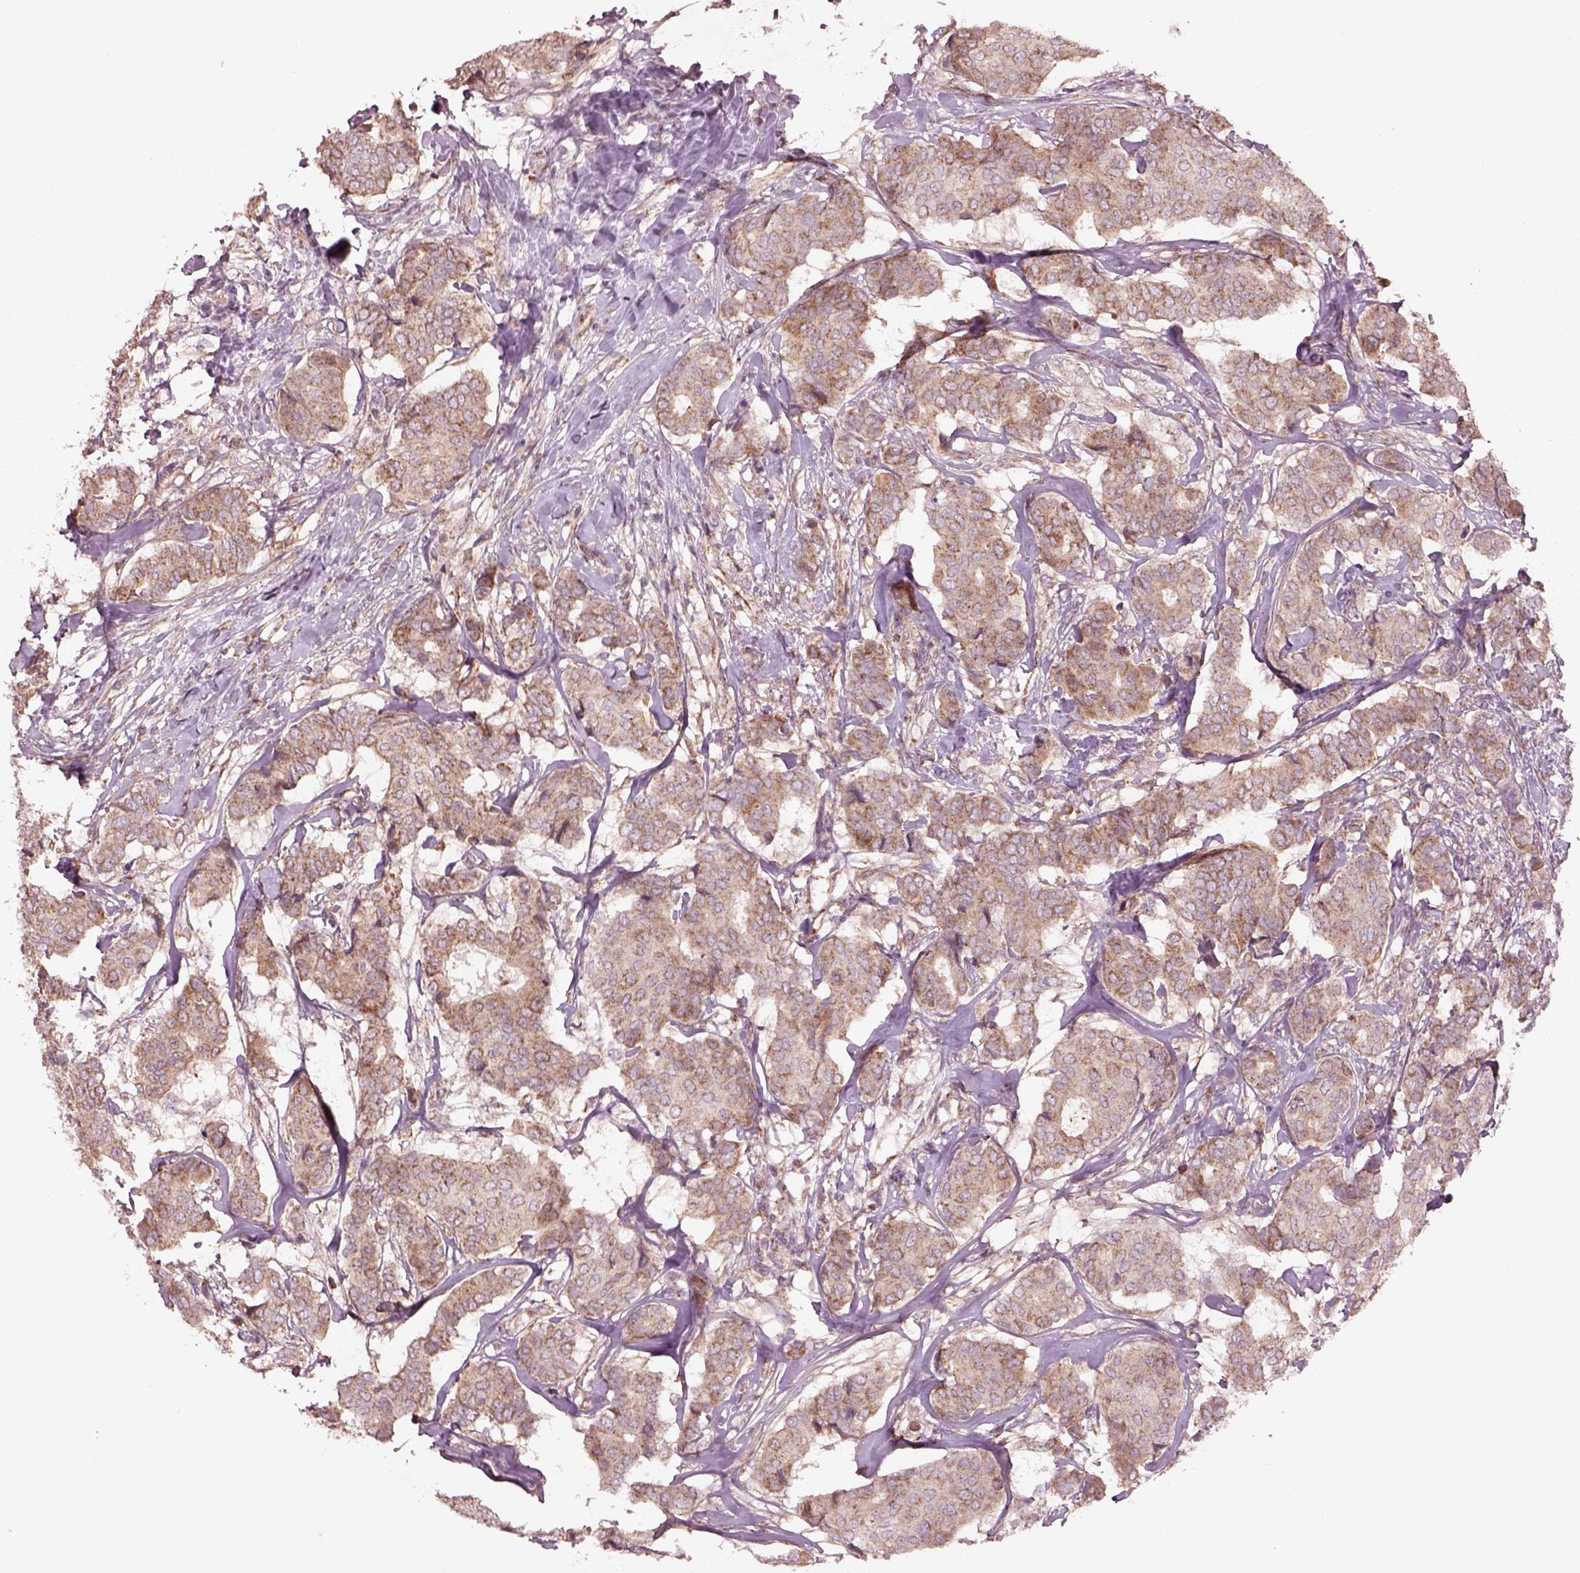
{"staining": {"intensity": "moderate", "quantity": ">75%", "location": "cytoplasmic/membranous"}, "tissue": "breast cancer", "cell_type": "Tumor cells", "image_type": "cancer", "snomed": [{"axis": "morphology", "description": "Duct carcinoma"}, {"axis": "topography", "description": "Breast"}], "caption": "Moderate cytoplasmic/membranous positivity for a protein is appreciated in approximately >75% of tumor cells of breast cancer using IHC.", "gene": "SLC25A5", "patient": {"sex": "female", "age": 75}}